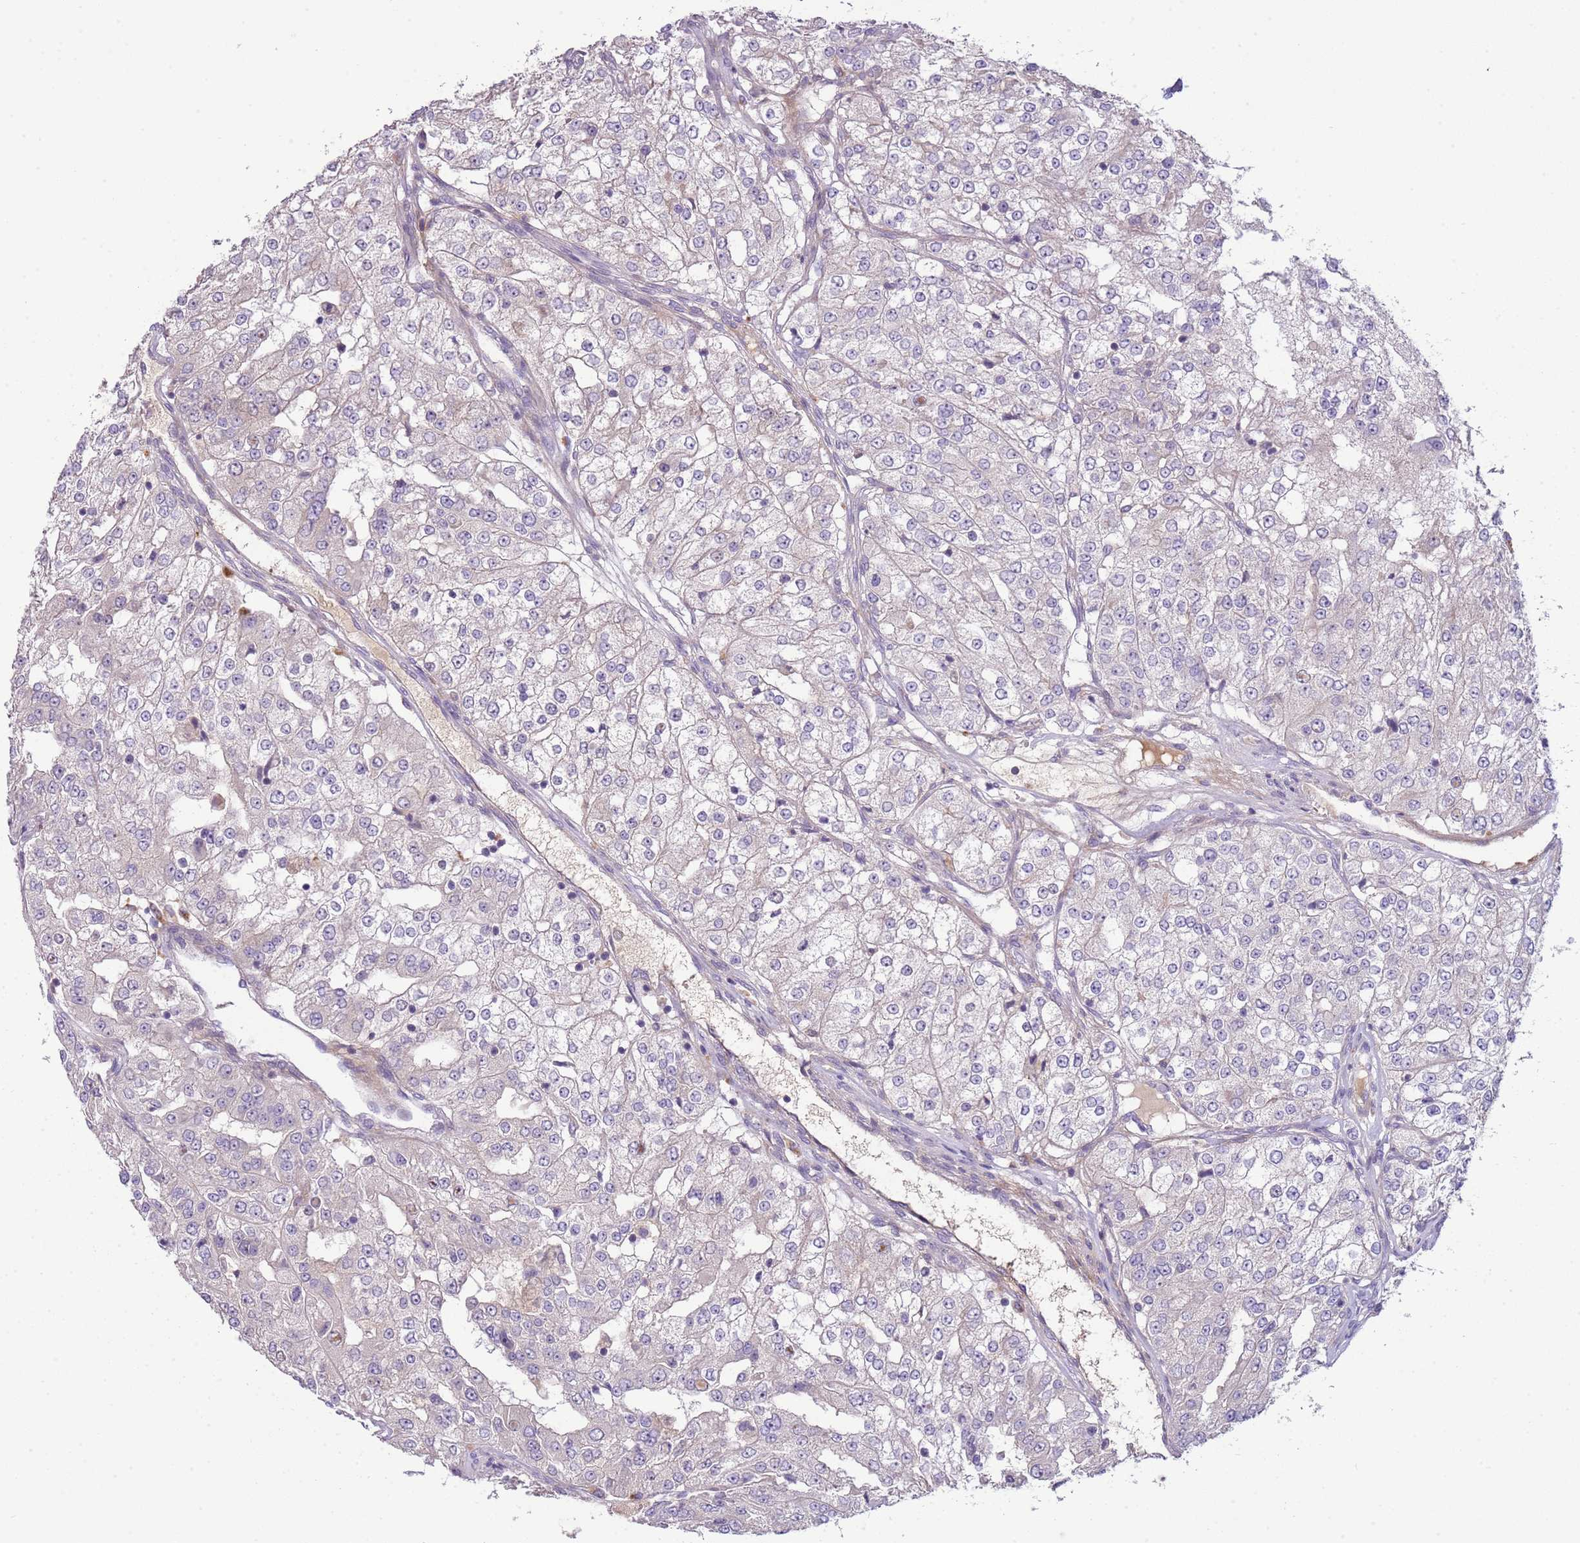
{"staining": {"intensity": "negative", "quantity": "none", "location": "none"}, "tissue": "renal cancer", "cell_type": "Tumor cells", "image_type": "cancer", "snomed": [{"axis": "morphology", "description": "Adenocarcinoma, NOS"}, {"axis": "topography", "description": "Kidney"}], "caption": "High power microscopy micrograph of an IHC image of adenocarcinoma (renal), revealing no significant positivity in tumor cells.", "gene": "SCAMP5", "patient": {"sex": "female", "age": 63}}